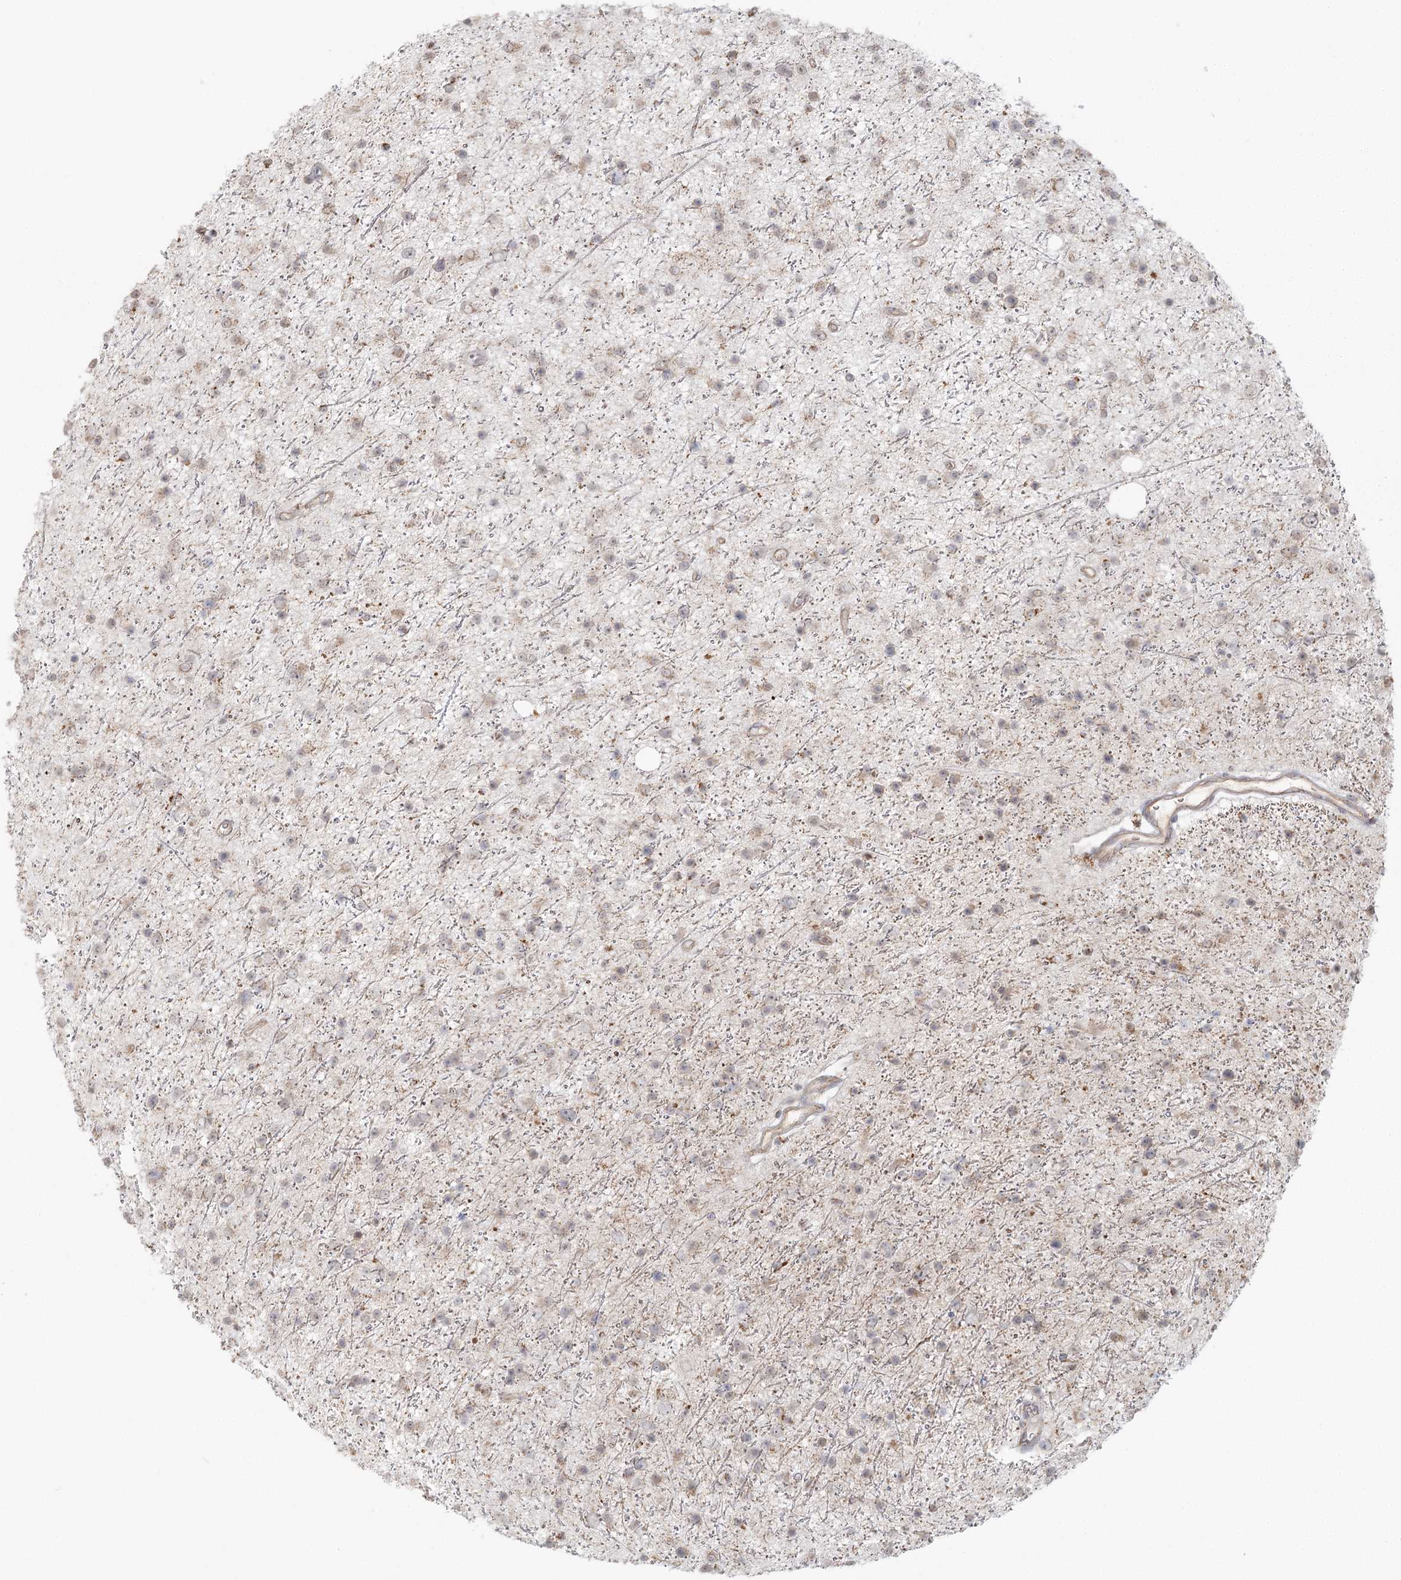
{"staining": {"intensity": "weak", "quantity": "<25%", "location": "cytoplasmic/membranous"}, "tissue": "glioma", "cell_type": "Tumor cells", "image_type": "cancer", "snomed": [{"axis": "morphology", "description": "Glioma, malignant, Low grade"}, {"axis": "topography", "description": "Cerebral cortex"}], "caption": "Tumor cells are negative for brown protein staining in malignant glioma (low-grade).", "gene": "LACTB", "patient": {"sex": "female", "age": 39}}